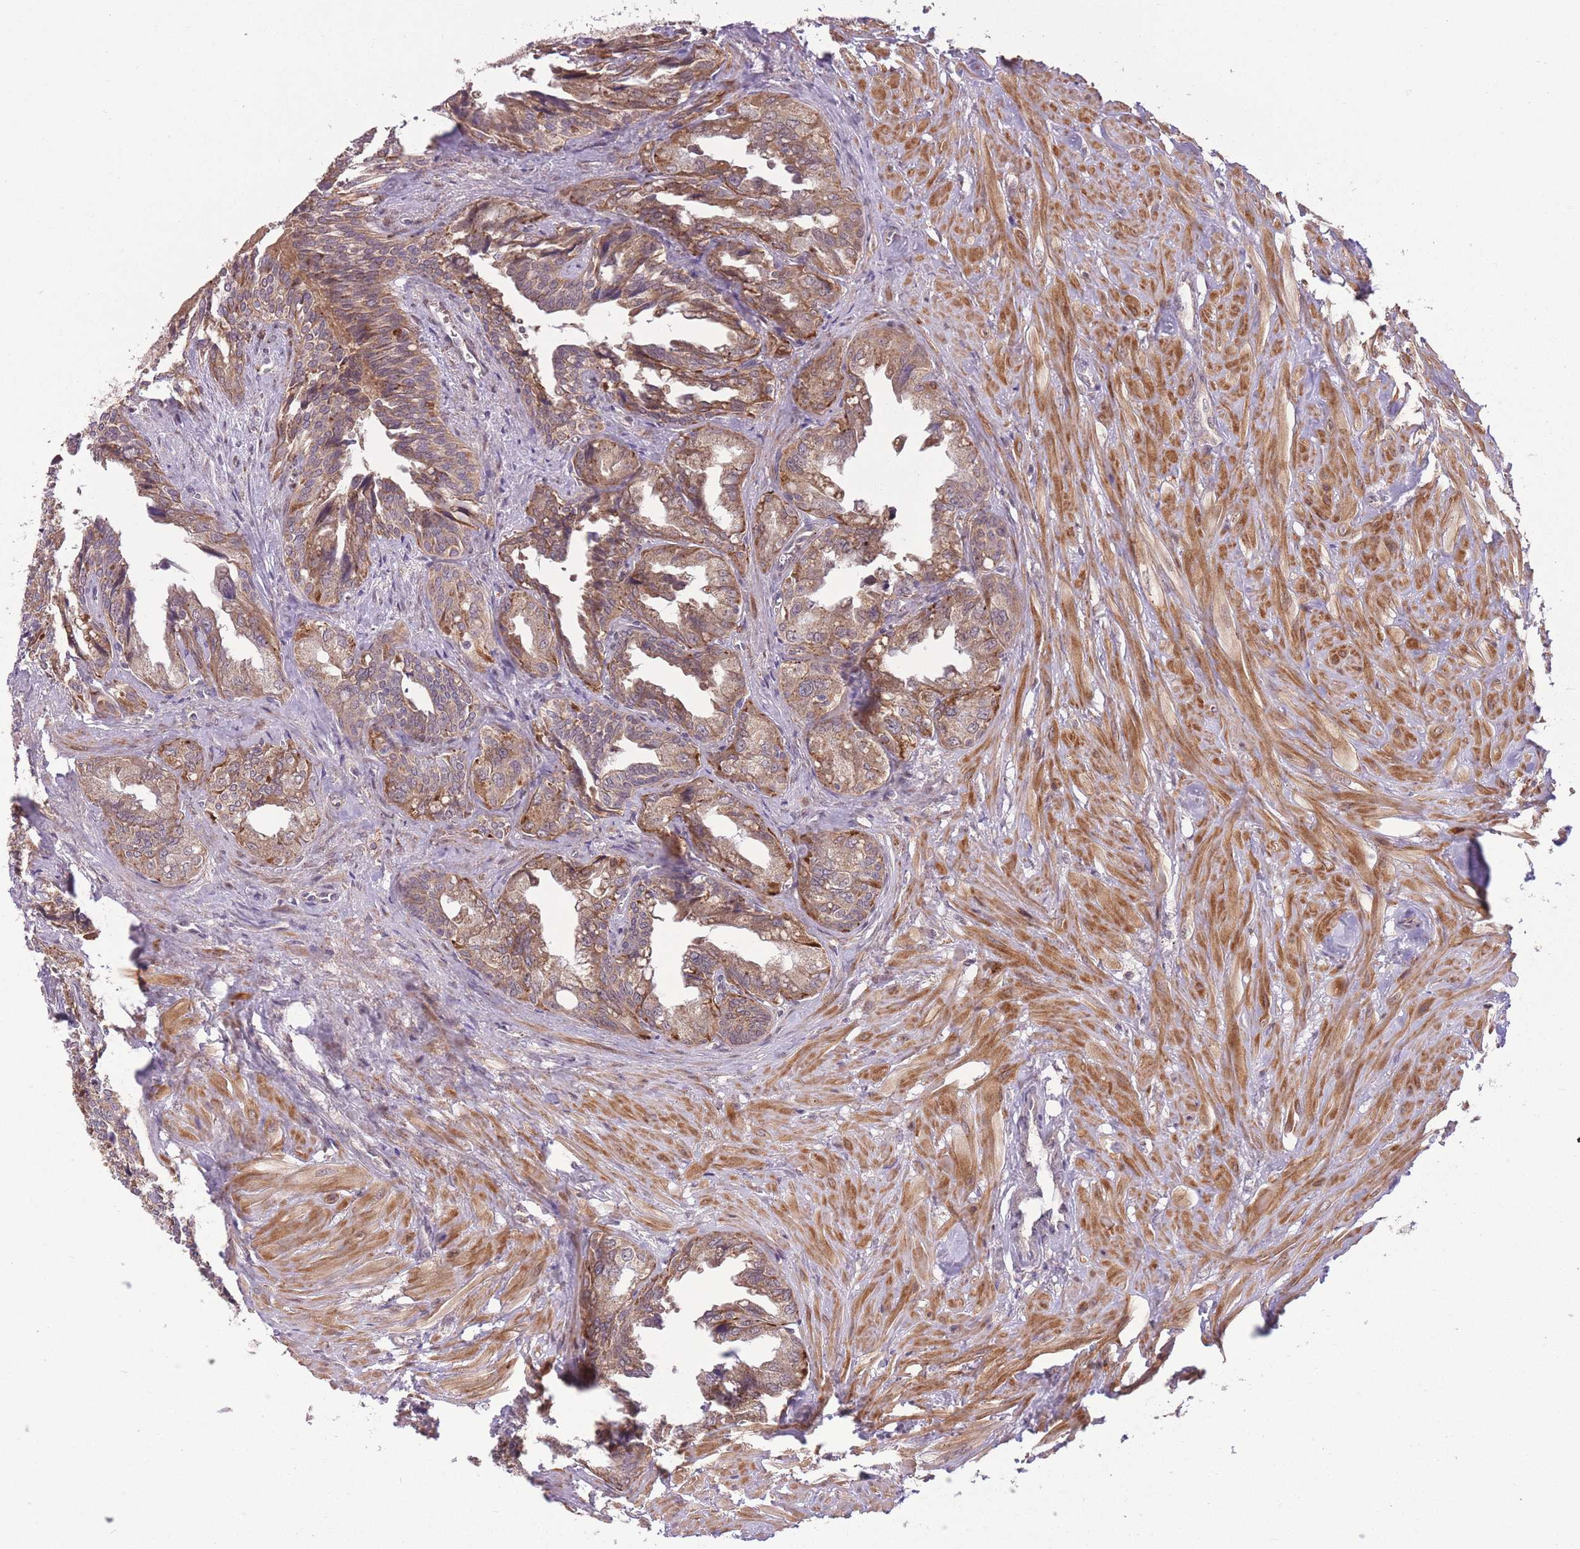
{"staining": {"intensity": "moderate", "quantity": ">75%", "location": "cytoplasmic/membranous"}, "tissue": "seminal vesicle", "cell_type": "Glandular cells", "image_type": "normal", "snomed": [{"axis": "morphology", "description": "Normal tissue, NOS"}, {"axis": "topography", "description": "Seminal veicle"}], "caption": "Brown immunohistochemical staining in unremarkable seminal vesicle displays moderate cytoplasmic/membranous positivity in about >75% of glandular cells. (Brightfield microscopy of DAB IHC at high magnification).", "gene": "POLR3F", "patient": {"sex": "male", "age": 67}}